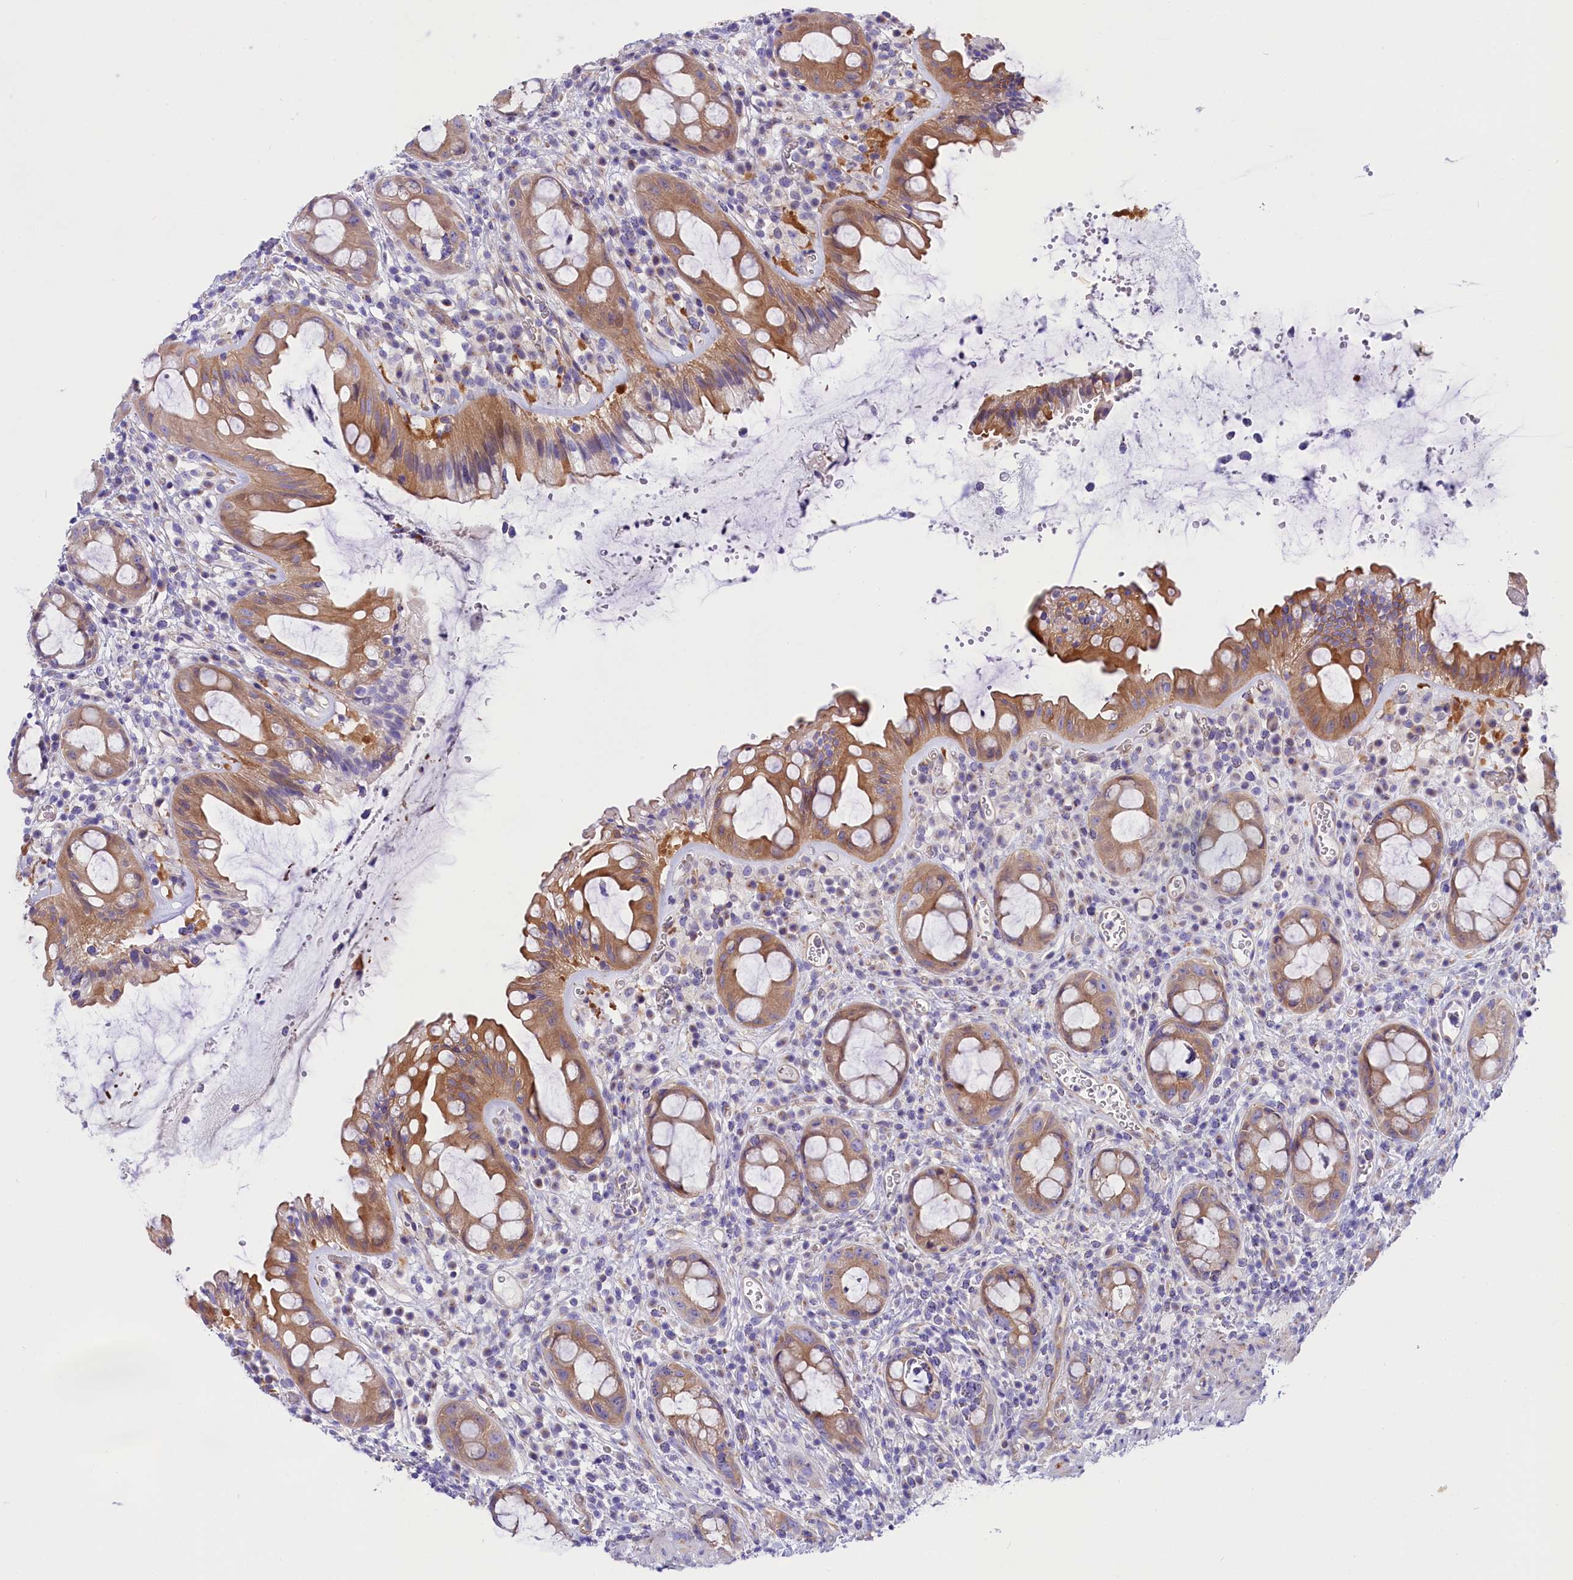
{"staining": {"intensity": "moderate", "quantity": ">75%", "location": "cytoplasmic/membranous"}, "tissue": "rectum", "cell_type": "Glandular cells", "image_type": "normal", "snomed": [{"axis": "morphology", "description": "Normal tissue, NOS"}, {"axis": "topography", "description": "Rectum"}], "caption": "Immunohistochemistry (IHC) of normal rectum displays medium levels of moderate cytoplasmic/membranous positivity in about >75% of glandular cells.", "gene": "PPP1R13L", "patient": {"sex": "female", "age": 57}}